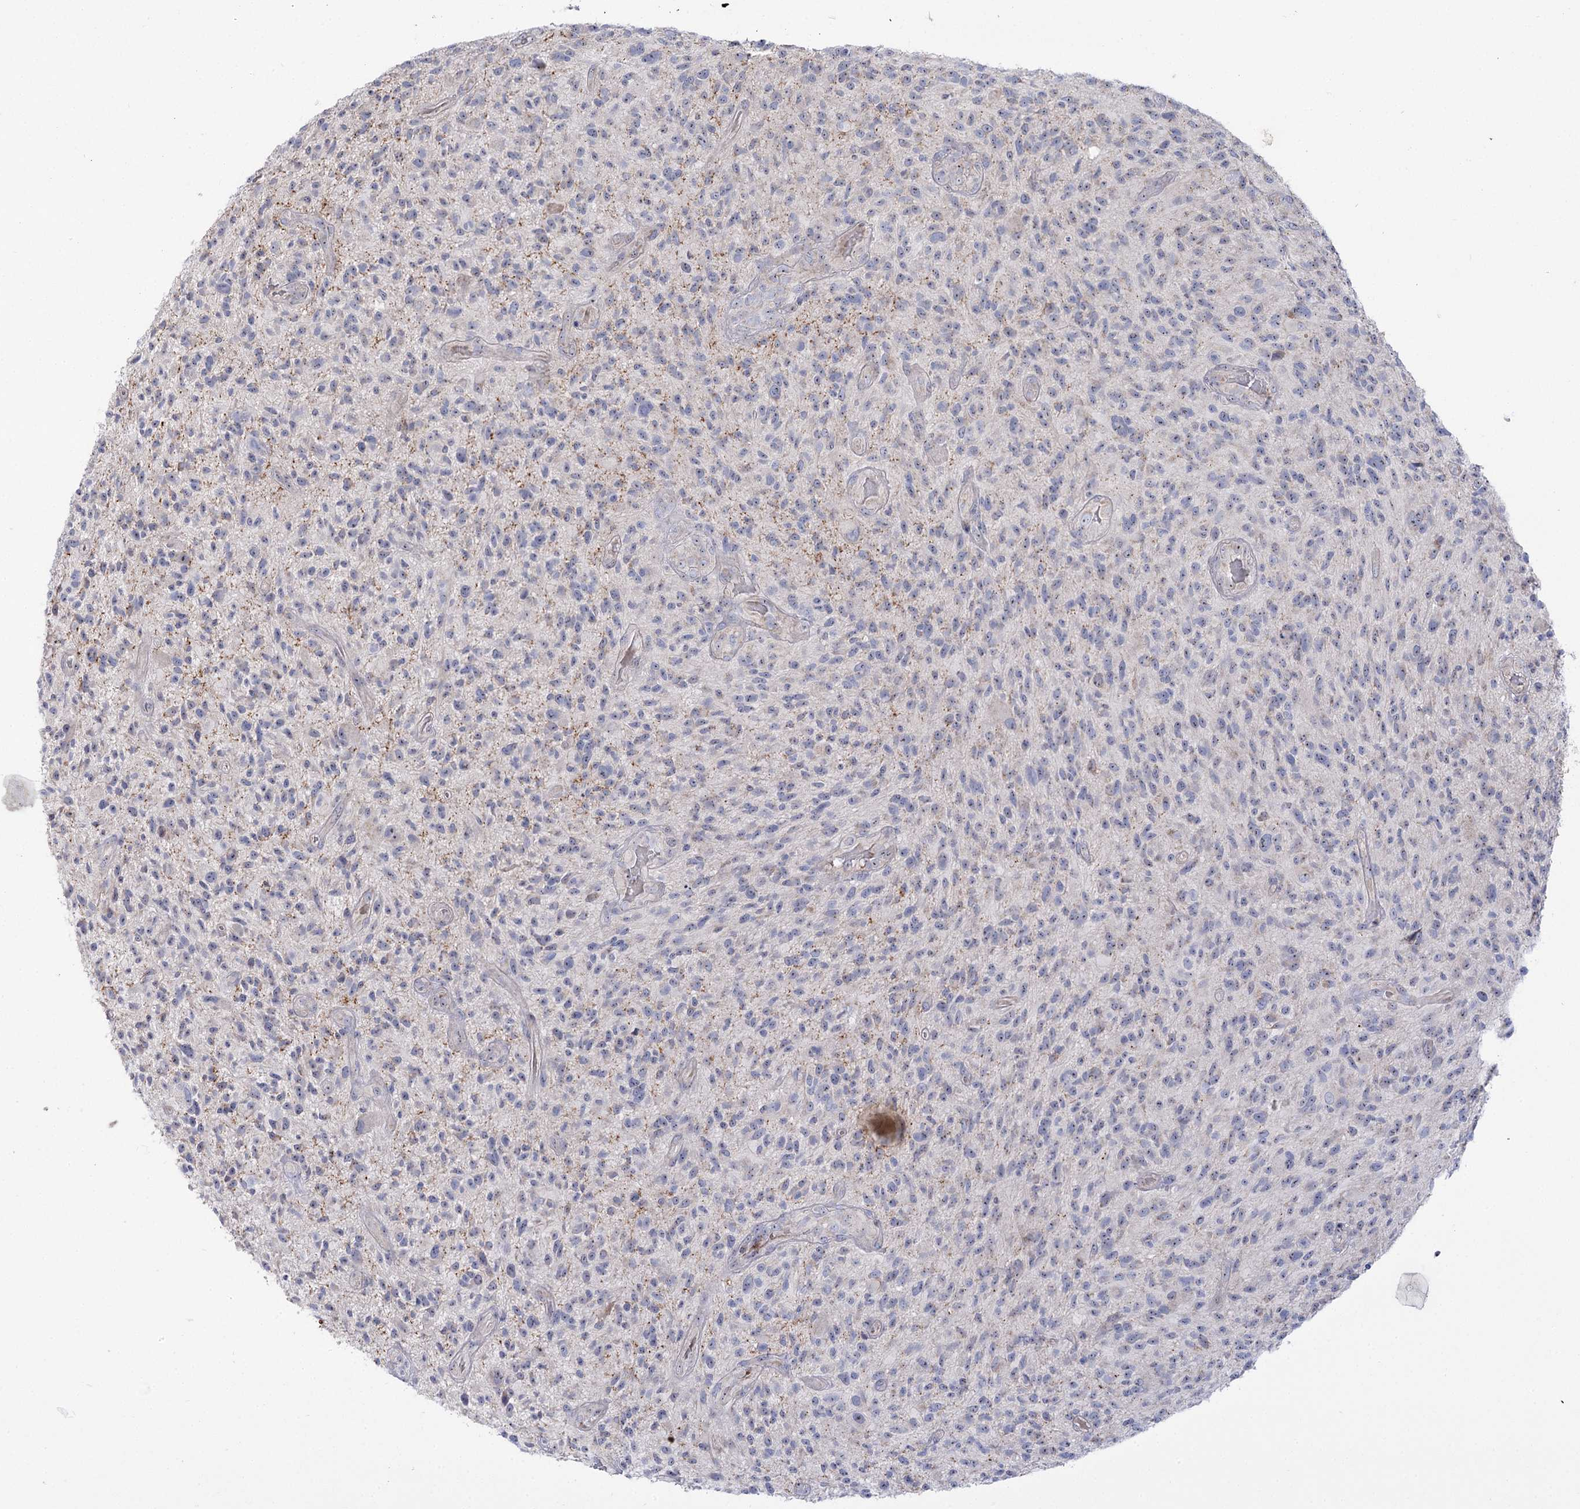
{"staining": {"intensity": "weak", "quantity": "<25%", "location": "nuclear"}, "tissue": "glioma", "cell_type": "Tumor cells", "image_type": "cancer", "snomed": [{"axis": "morphology", "description": "Glioma, malignant, High grade"}, {"axis": "topography", "description": "Brain"}], "caption": "IHC of human glioma demonstrates no staining in tumor cells.", "gene": "SUOX", "patient": {"sex": "male", "age": 47}}